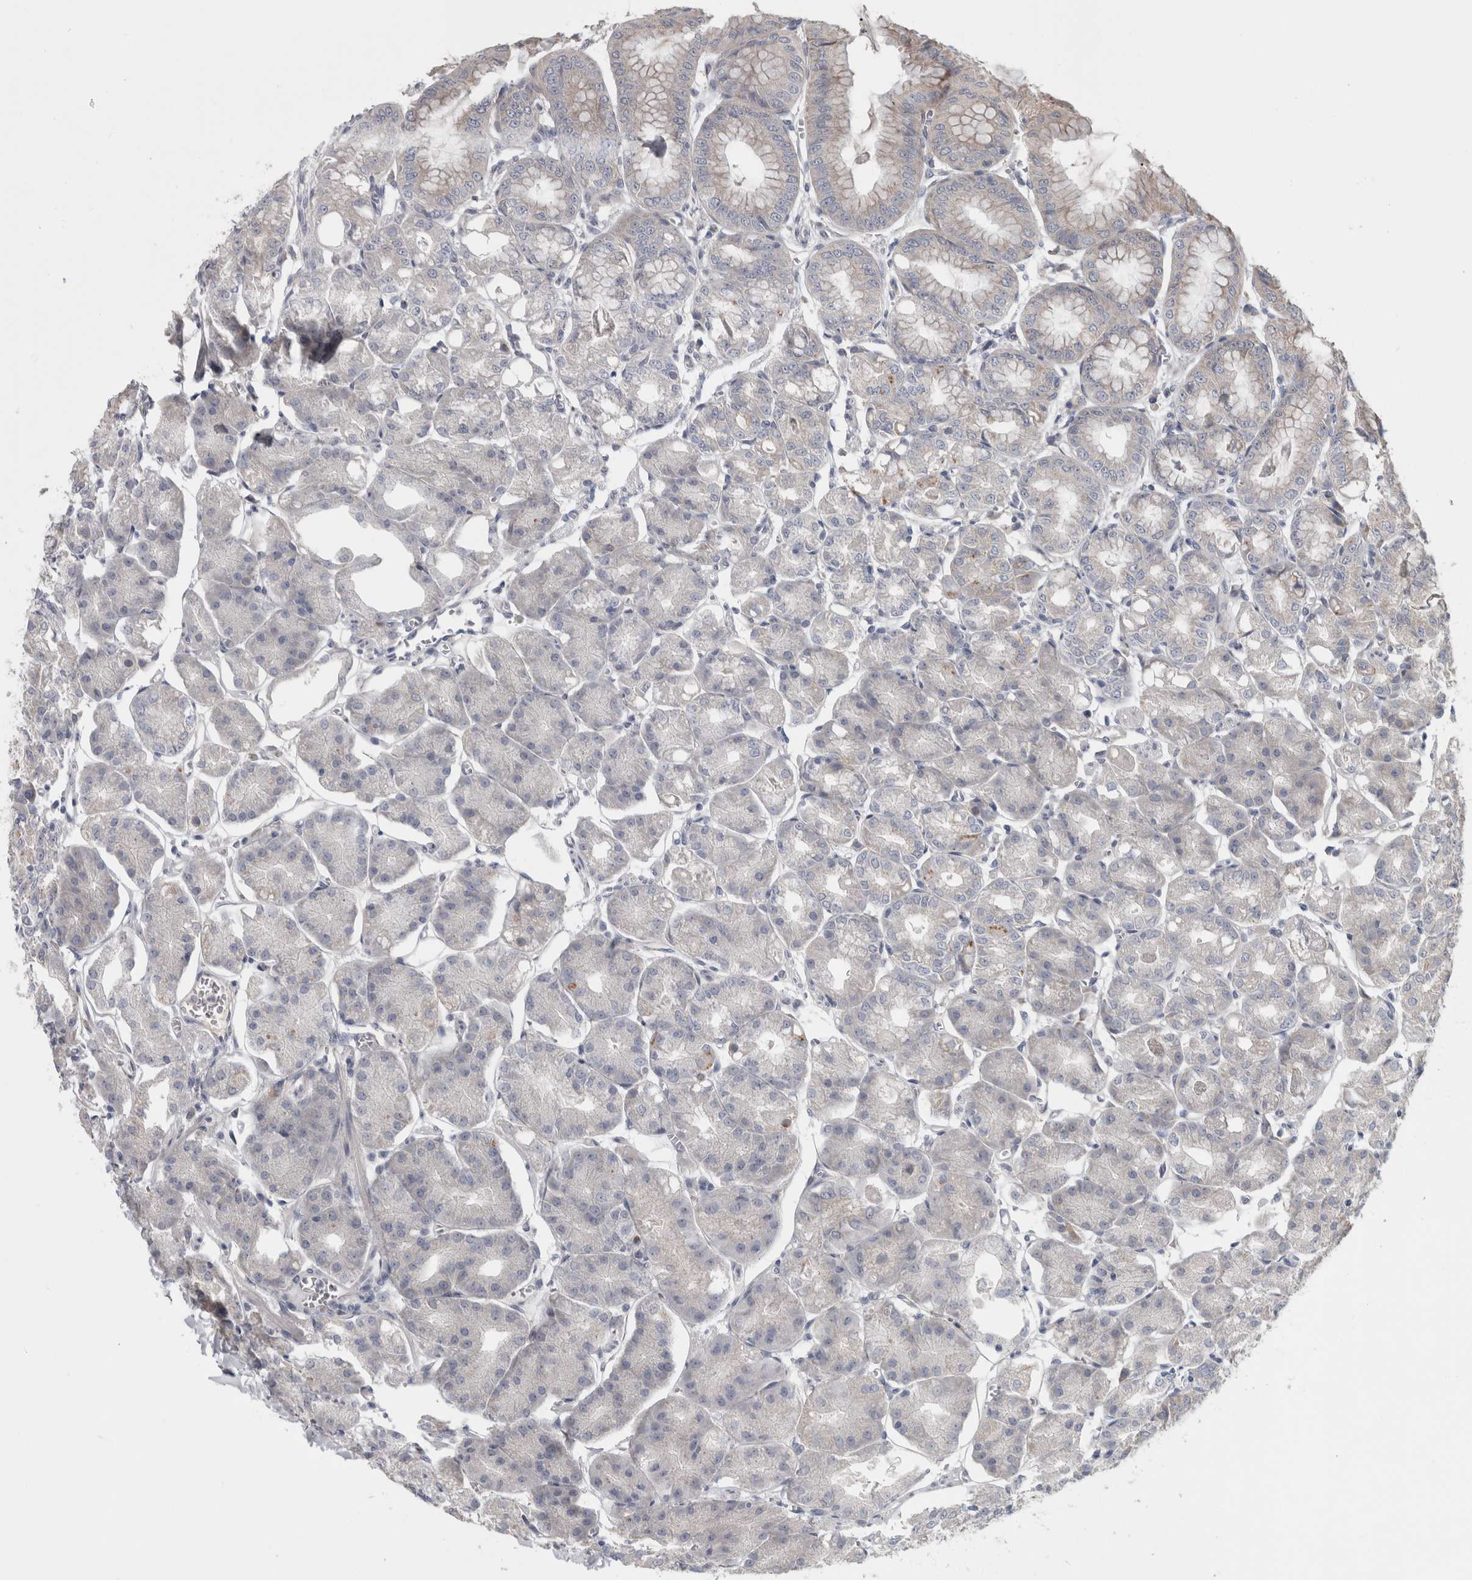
{"staining": {"intensity": "weak", "quantity": "<25%", "location": "cytoplasmic/membranous"}, "tissue": "stomach", "cell_type": "Glandular cells", "image_type": "normal", "snomed": [{"axis": "morphology", "description": "Normal tissue, NOS"}, {"axis": "topography", "description": "Stomach, lower"}], "caption": "DAB (3,3'-diaminobenzidine) immunohistochemical staining of benign stomach reveals no significant positivity in glandular cells.", "gene": "ATXN2", "patient": {"sex": "male", "age": 71}}